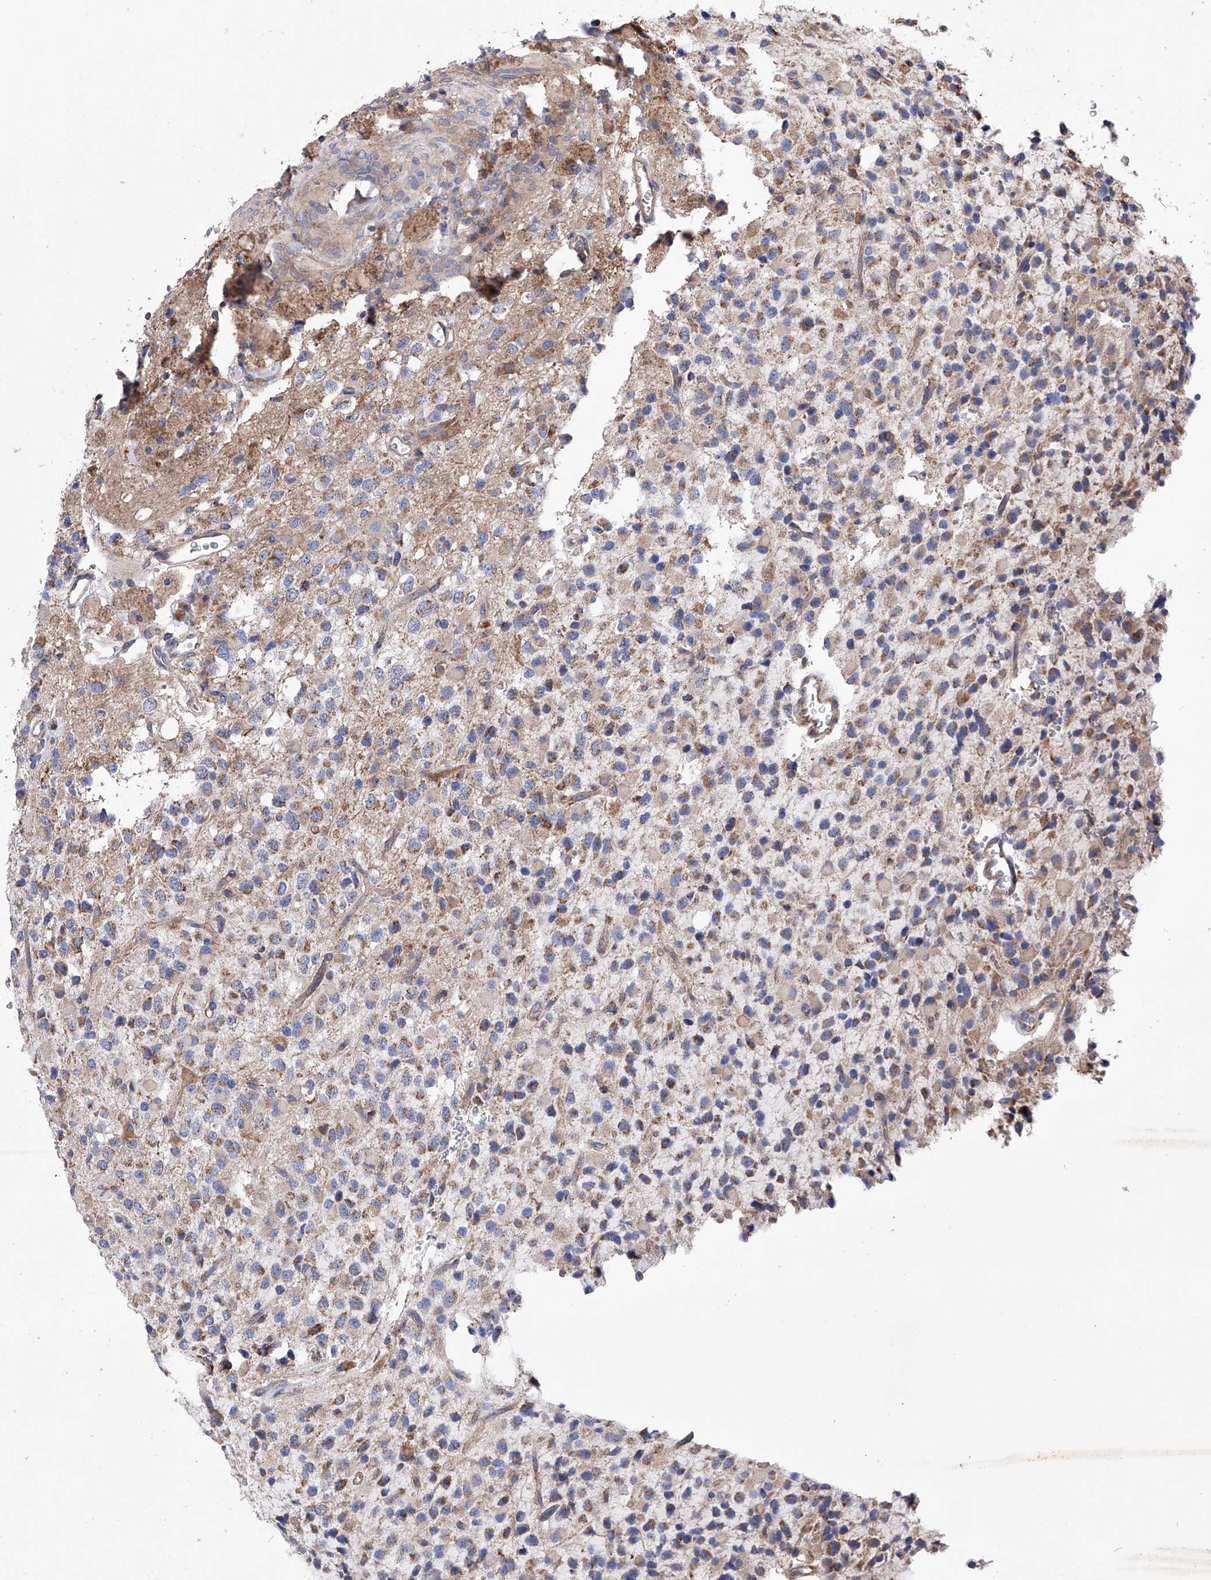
{"staining": {"intensity": "weak", "quantity": "25%-75%", "location": "cytoplasmic/membranous"}, "tissue": "glioma", "cell_type": "Tumor cells", "image_type": "cancer", "snomed": [{"axis": "morphology", "description": "Glioma, malignant, High grade"}, {"axis": "topography", "description": "Brain"}], "caption": "Protein expression analysis of human glioma reveals weak cytoplasmic/membranous positivity in approximately 25%-75% of tumor cells. The staining was performed using DAB, with brown indicating positive protein expression. Nuclei are stained blue with hematoxylin.", "gene": "EFCAB2", "patient": {"sex": "male", "age": 34}}